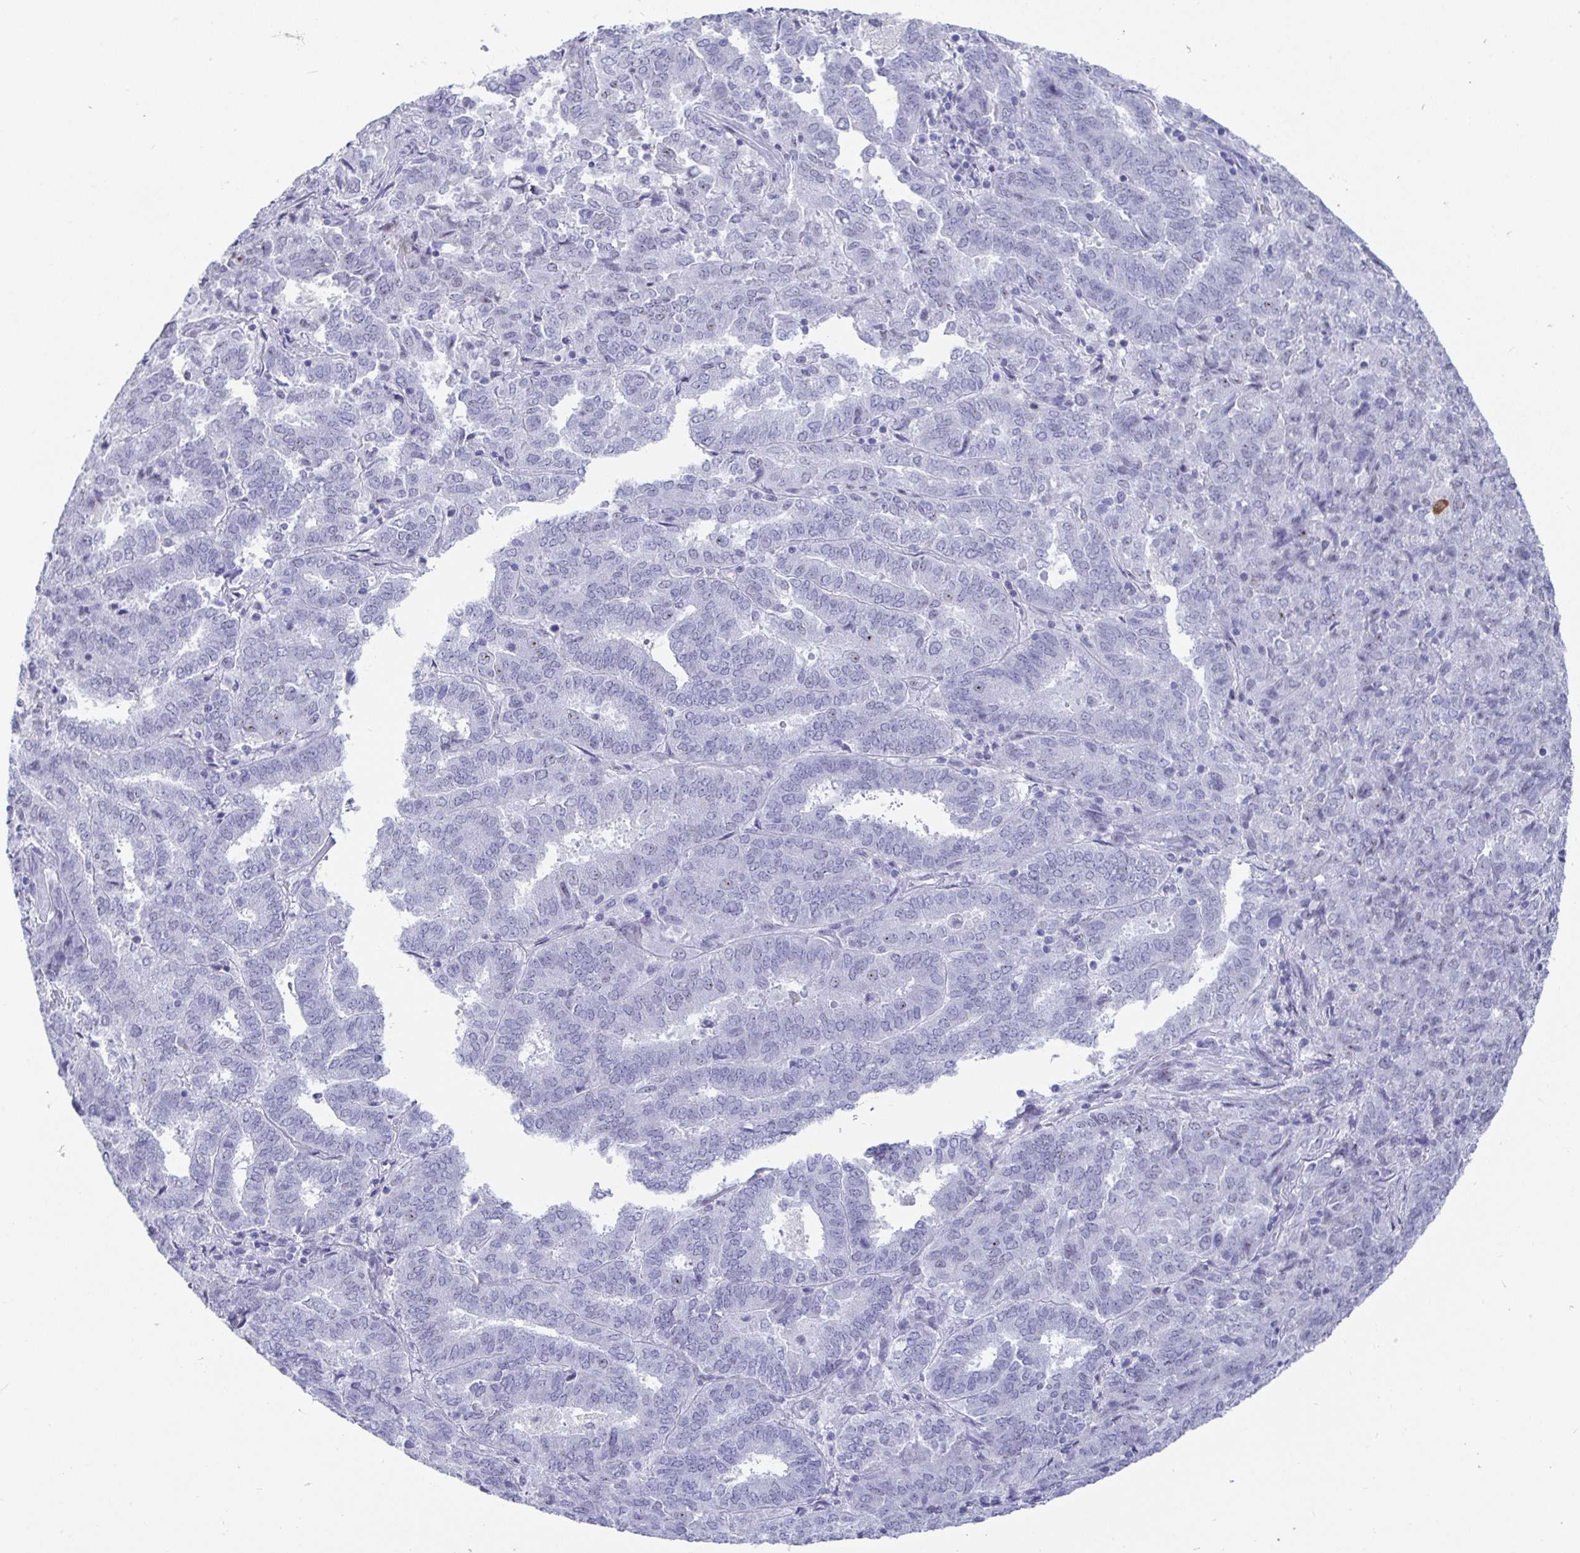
{"staining": {"intensity": "negative", "quantity": "none", "location": "none"}, "tissue": "endometrial cancer", "cell_type": "Tumor cells", "image_type": "cancer", "snomed": [{"axis": "morphology", "description": "Adenocarcinoma, NOS"}, {"axis": "topography", "description": "Endometrium"}], "caption": "A high-resolution histopathology image shows IHC staining of adenocarcinoma (endometrial), which demonstrates no significant positivity in tumor cells.", "gene": "TMEM241", "patient": {"sex": "female", "age": 72}}